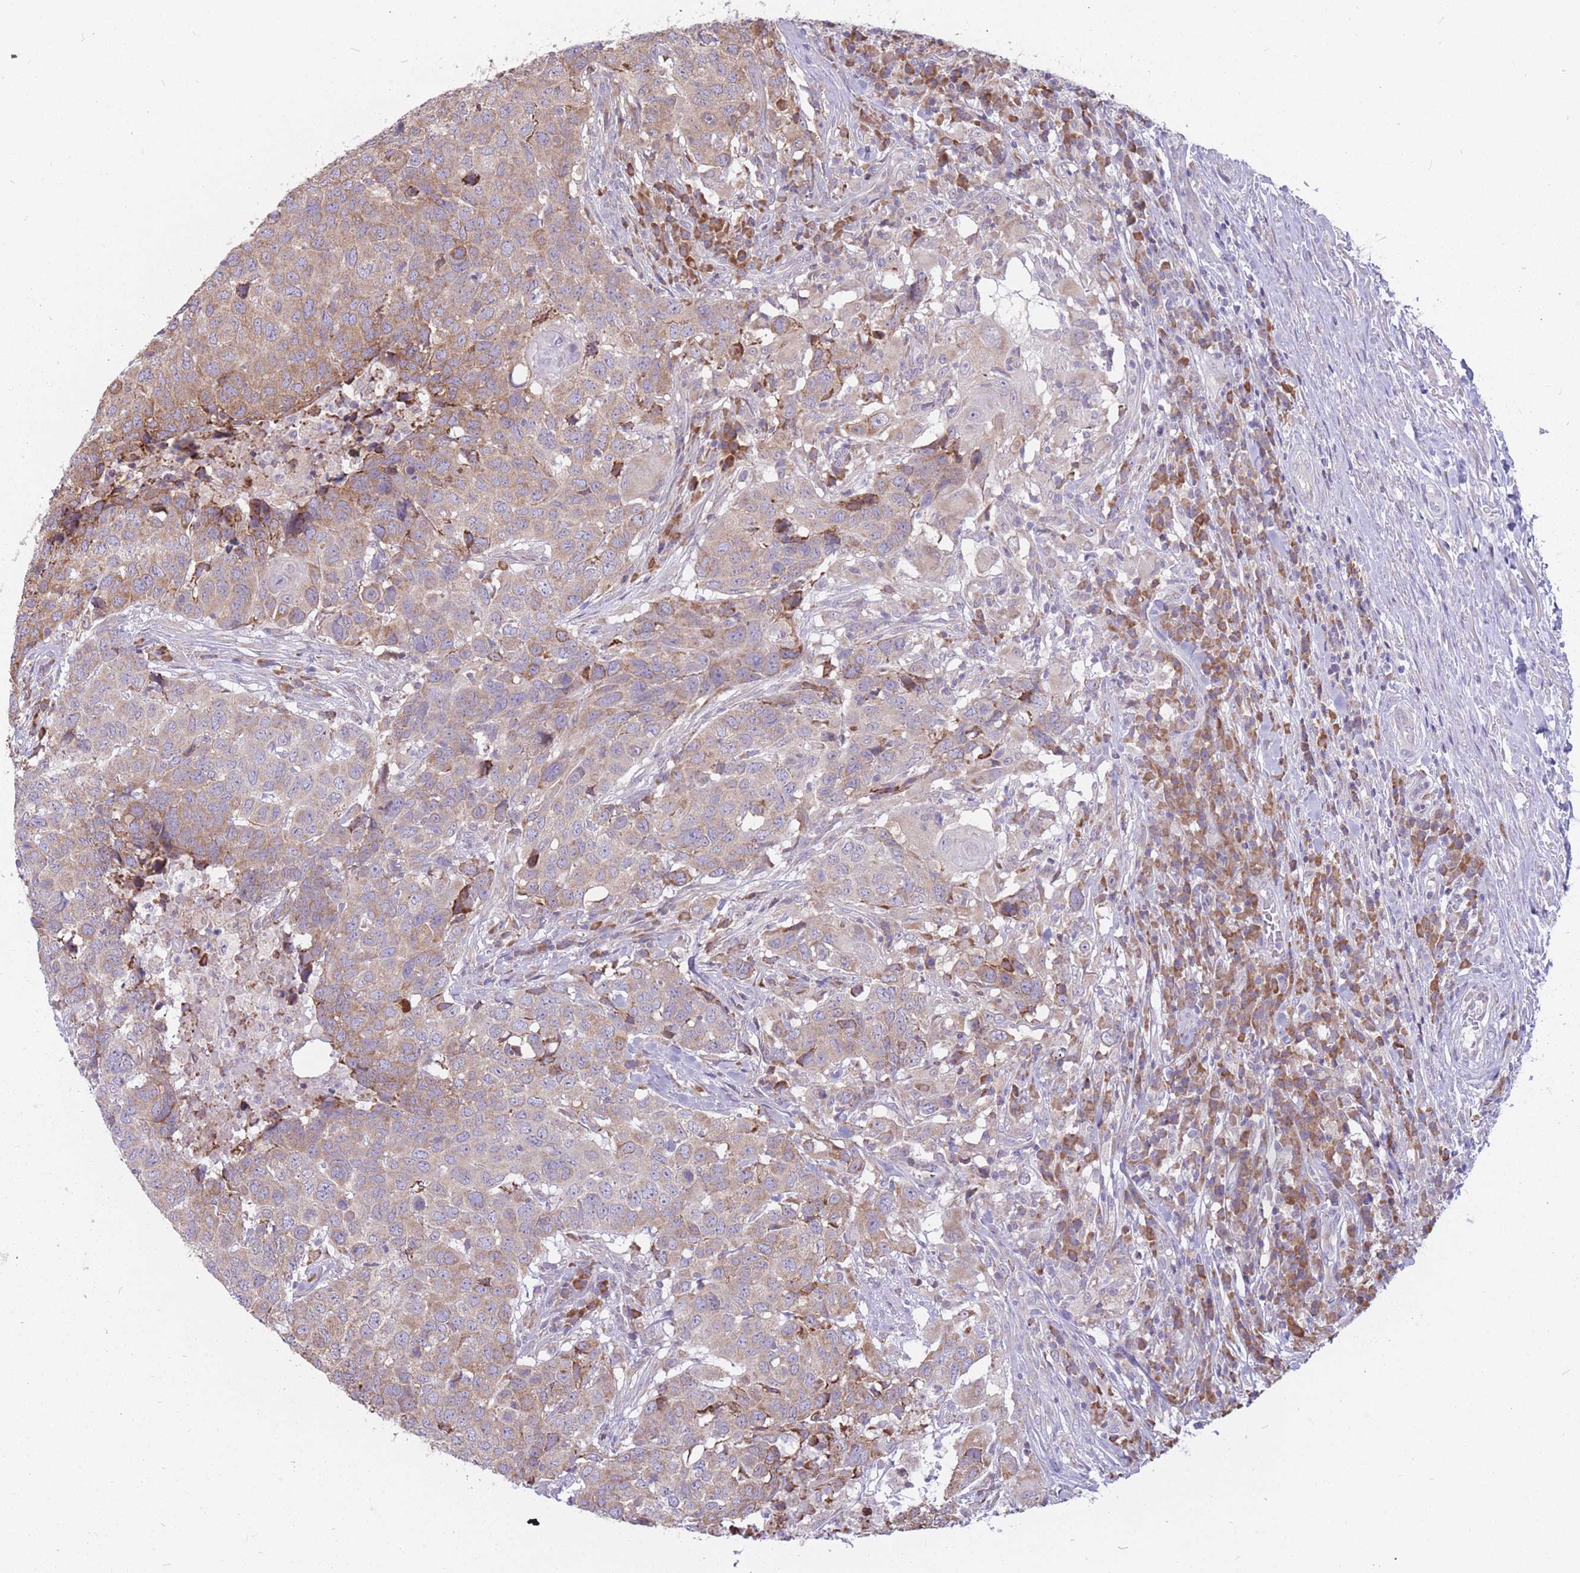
{"staining": {"intensity": "moderate", "quantity": ">75%", "location": "cytoplasmic/membranous"}, "tissue": "head and neck cancer", "cell_type": "Tumor cells", "image_type": "cancer", "snomed": [{"axis": "morphology", "description": "Normal tissue, NOS"}, {"axis": "morphology", "description": "Squamous cell carcinoma, NOS"}, {"axis": "topography", "description": "Skeletal muscle"}, {"axis": "topography", "description": "Vascular tissue"}, {"axis": "topography", "description": "Peripheral nerve tissue"}, {"axis": "topography", "description": "Head-Neck"}], "caption": "Head and neck cancer (squamous cell carcinoma) stained for a protein shows moderate cytoplasmic/membranous positivity in tumor cells.", "gene": "TRAPPC5", "patient": {"sex": "male", "age": 66}}